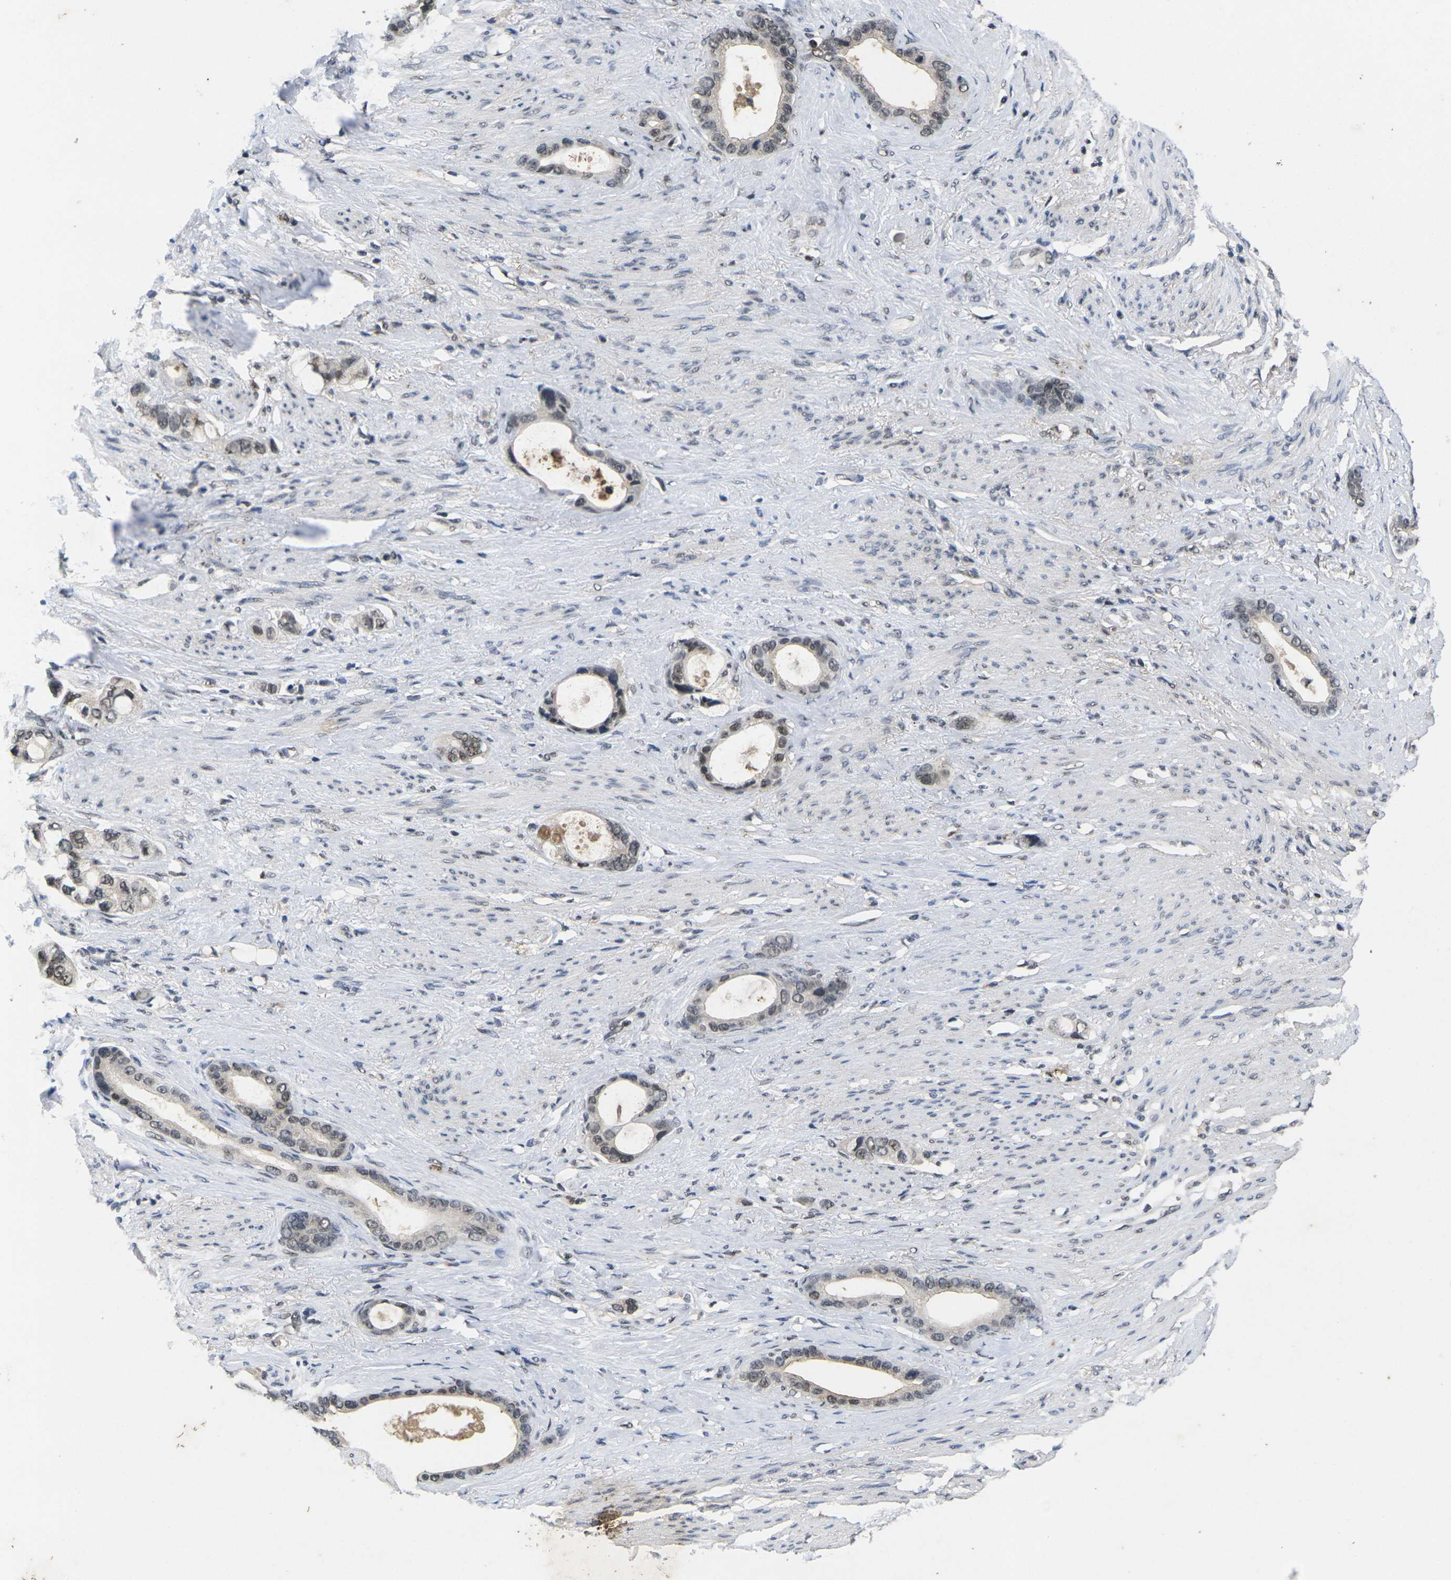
{"staining": {"intensity": "weak", "quantity": "25%-75%", "location": "nuclear"}, "tissue": "stomach cancer", "cell_type": "Tumor cells", "image_type": "cancer", "snomed": [{"axis": "morphology", "description": "Adenocarcinoma, NOS"}, {"axis": "topography", "description": "Stomach"}], "caption": "Approximately 25%-75% of tumor cells in human stomach cancer display weak nuclear protein positivity as visualized by brown immunohistochemical staining.", "gene": "GTF2E1", "patient": {"sex": "female", "age": 75}}